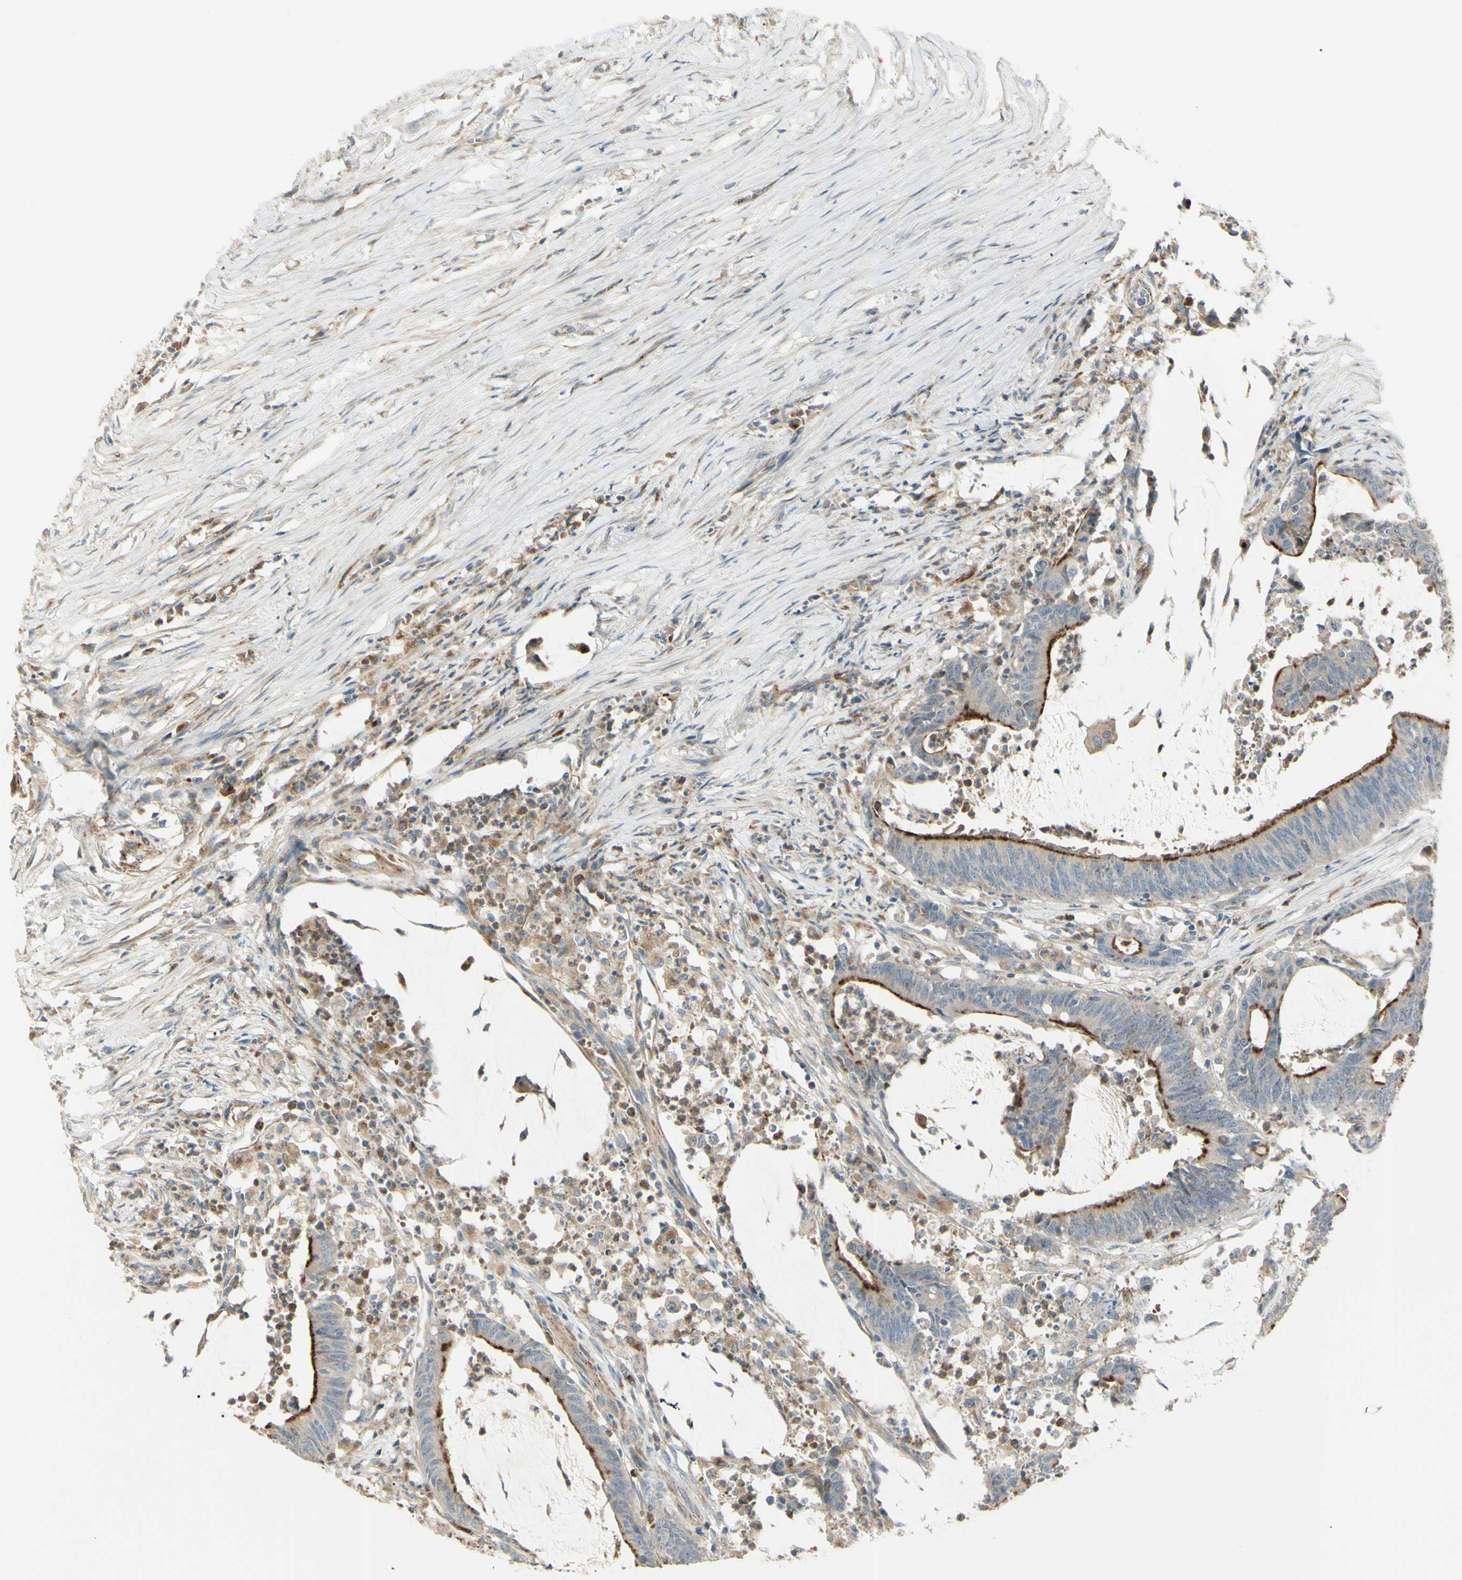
{"staining": {"intensity": "moderate", "quantity": "<25%", "location": "cytoplasmic/membranous"}, "tissue": "colorectal cancer", "cell_type": "Tumor cells", "image_type": "cancer", "snomed": [{"axis": "morphology", "description": "Adenocarcinoma, NOS"}, {"axis": "topography", "description": "Rectum"}], "caption": "Moderate cytoplasmic/membranous positivity for a protein is identified in about <25% of tumor cells of colorectal cancer using immunohistochemistry (IHC).", "gene": "LMTK2", "patient": {"sex": "female", "age": 66}}